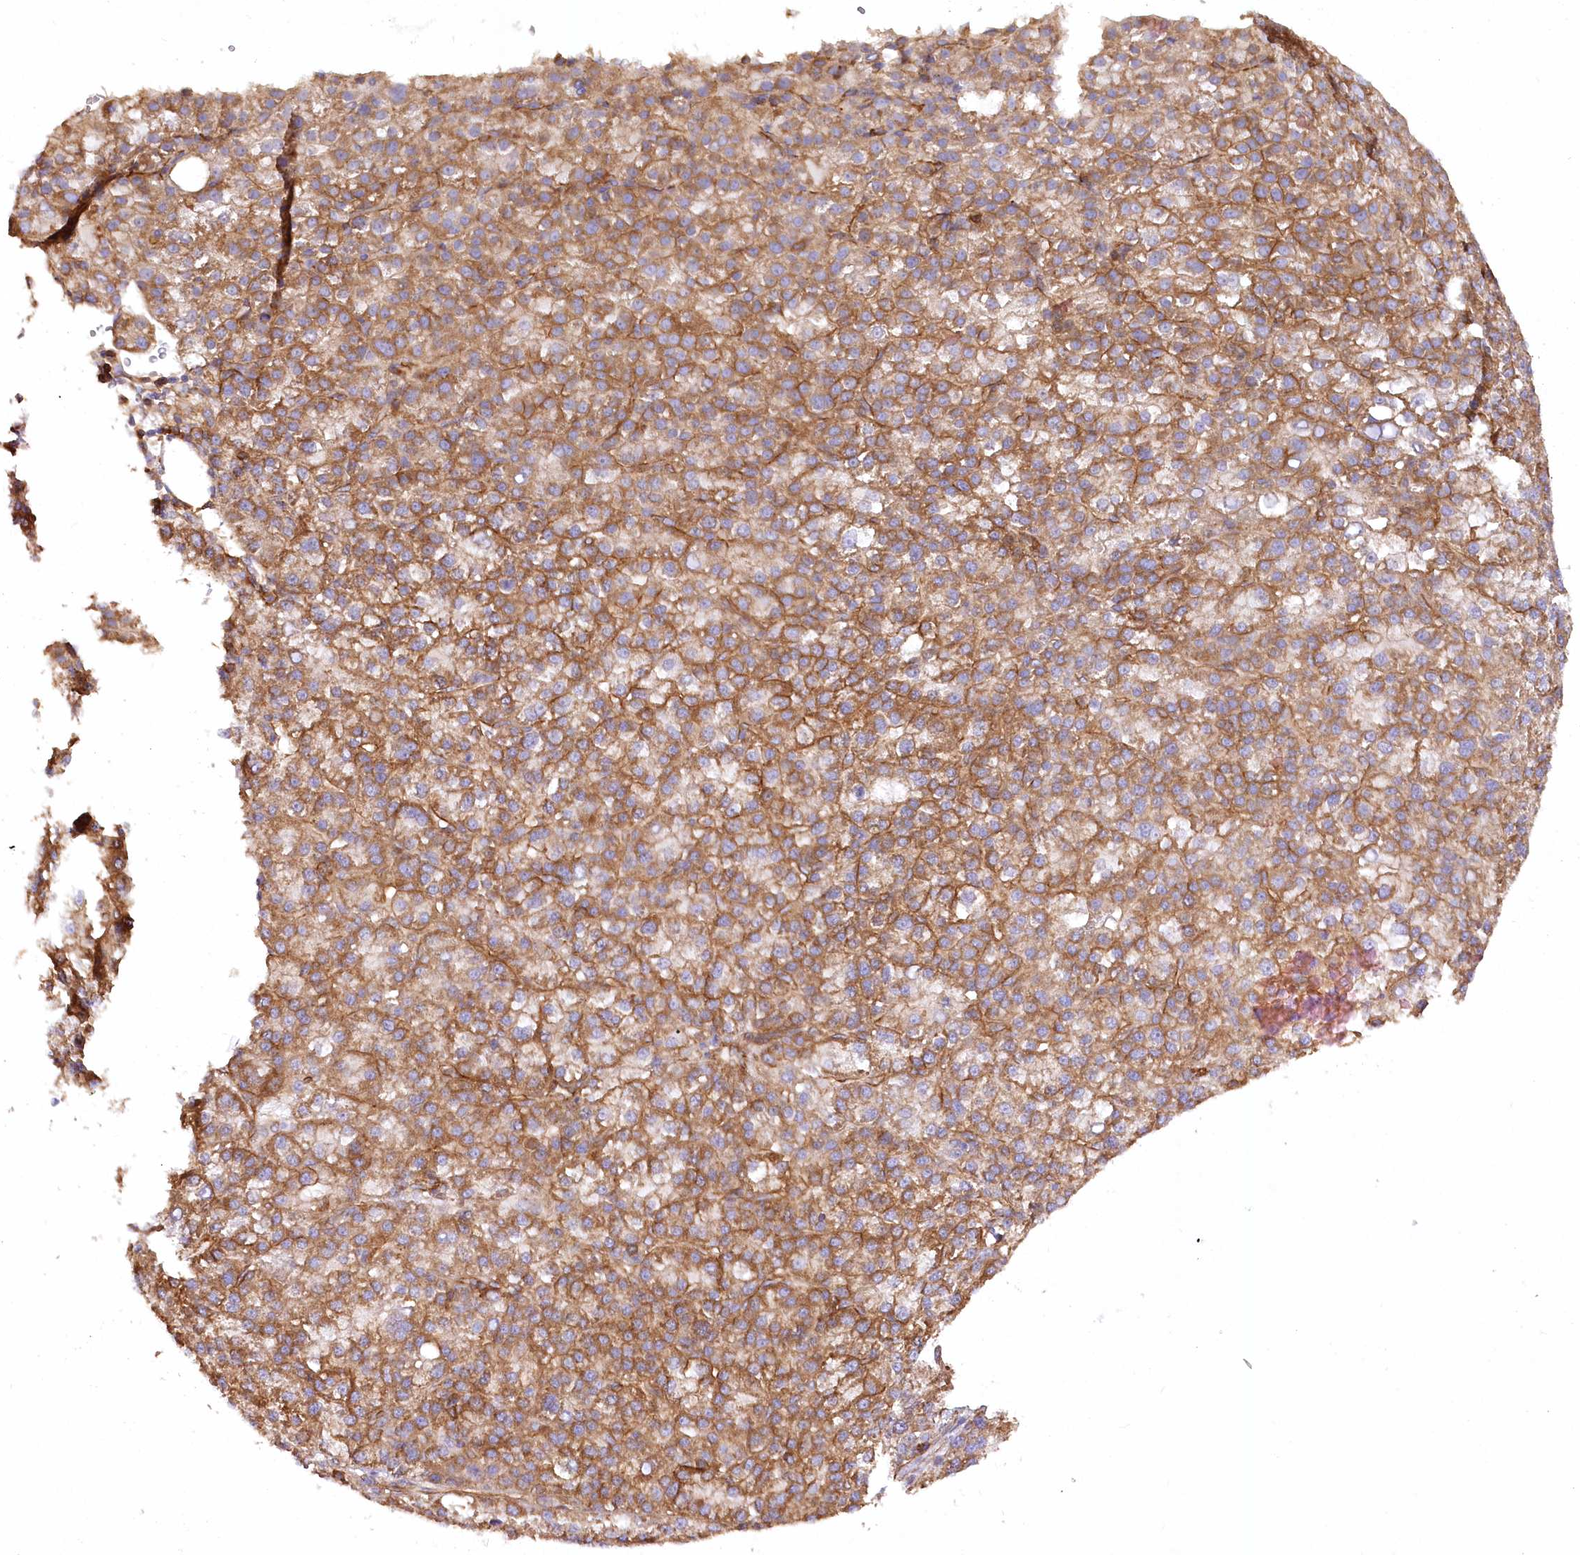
{"staining": {"intensity": "moderate", "quantity": ">75%", "location": "cytoplasmic/membranous"}, "tissue": "liver cancer", "cell_type": "Tumor cells", "image_type": "cancer", "snomed": [{"axis": "morphology", "description": "Carcinoma, Hepatocellular, NOS"}, {"axis": "topography", "description": "Liver"}], "caption": "Liver cancer (hepatocellular carcinoma) stained with DAB (3,3'-diaminobenzidine) IHC exhibits medium levels of moderate cytoplasmic/membranous expression in about >75% of tumor cells. The protein is shown in brown color, while the nuclei are stained blue.", "gene": "SYNPO2", "patient": {"sex": "female", "age": 58}}